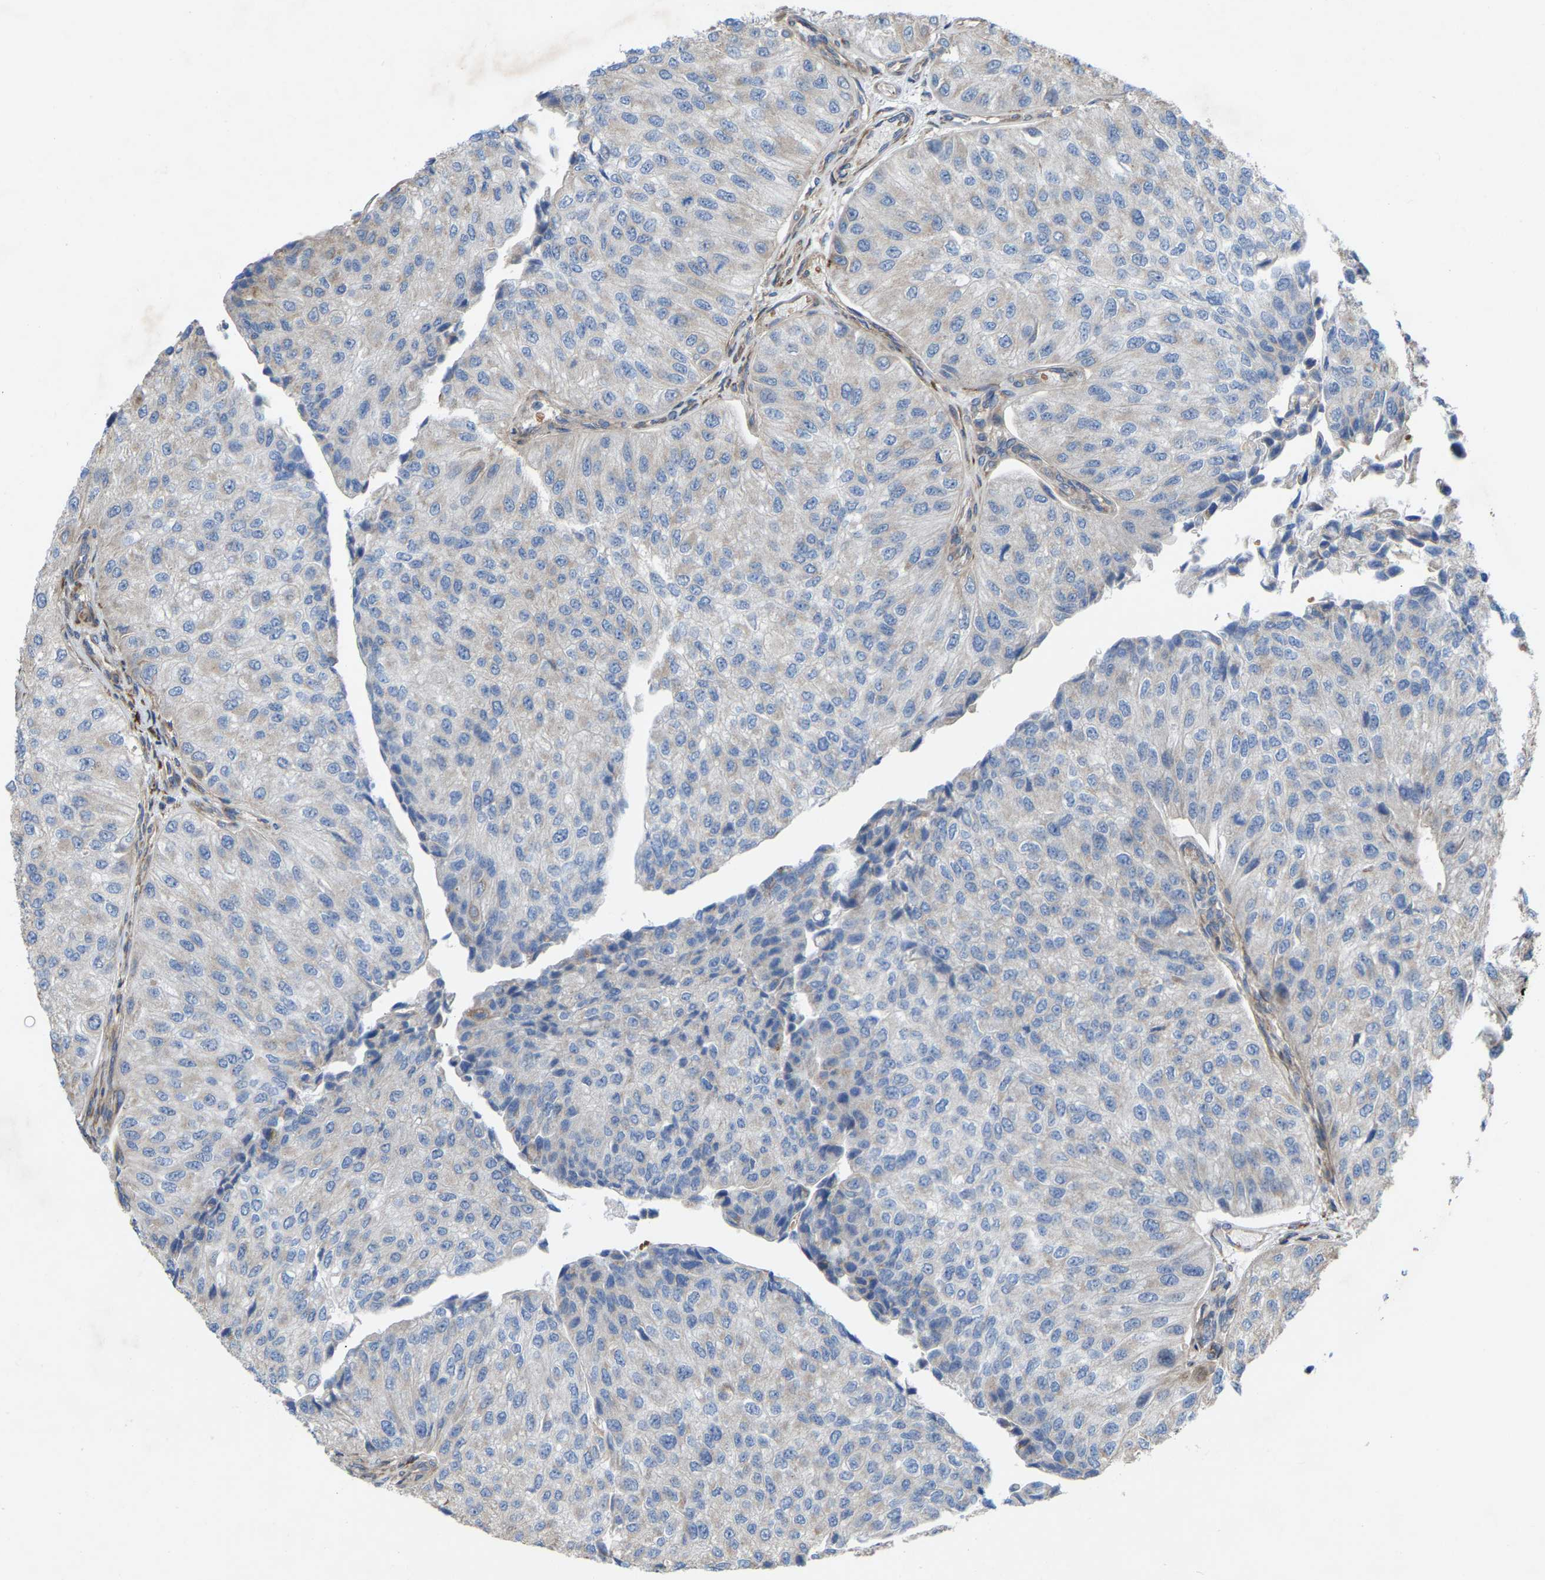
{"staining": {"intensity": "negative", "quantity": "none", "location": "none"}, "tissue": "urothelial cancer", "cell_type": "Tumor cells", "image_type": "cancer", "snomed": [{"axis": "morphology", "description": "Urothelial carcinoma, High grade"}, {"axis": "topography", "description": "Kidney"}, {"axis": "topography", "description": "Urinary bladder"}], "caption": "Tumor cells show no significant staining in urothelial cancer.", "gene": "TOR1B", "patient": {"sex": "male", "age": 77}}